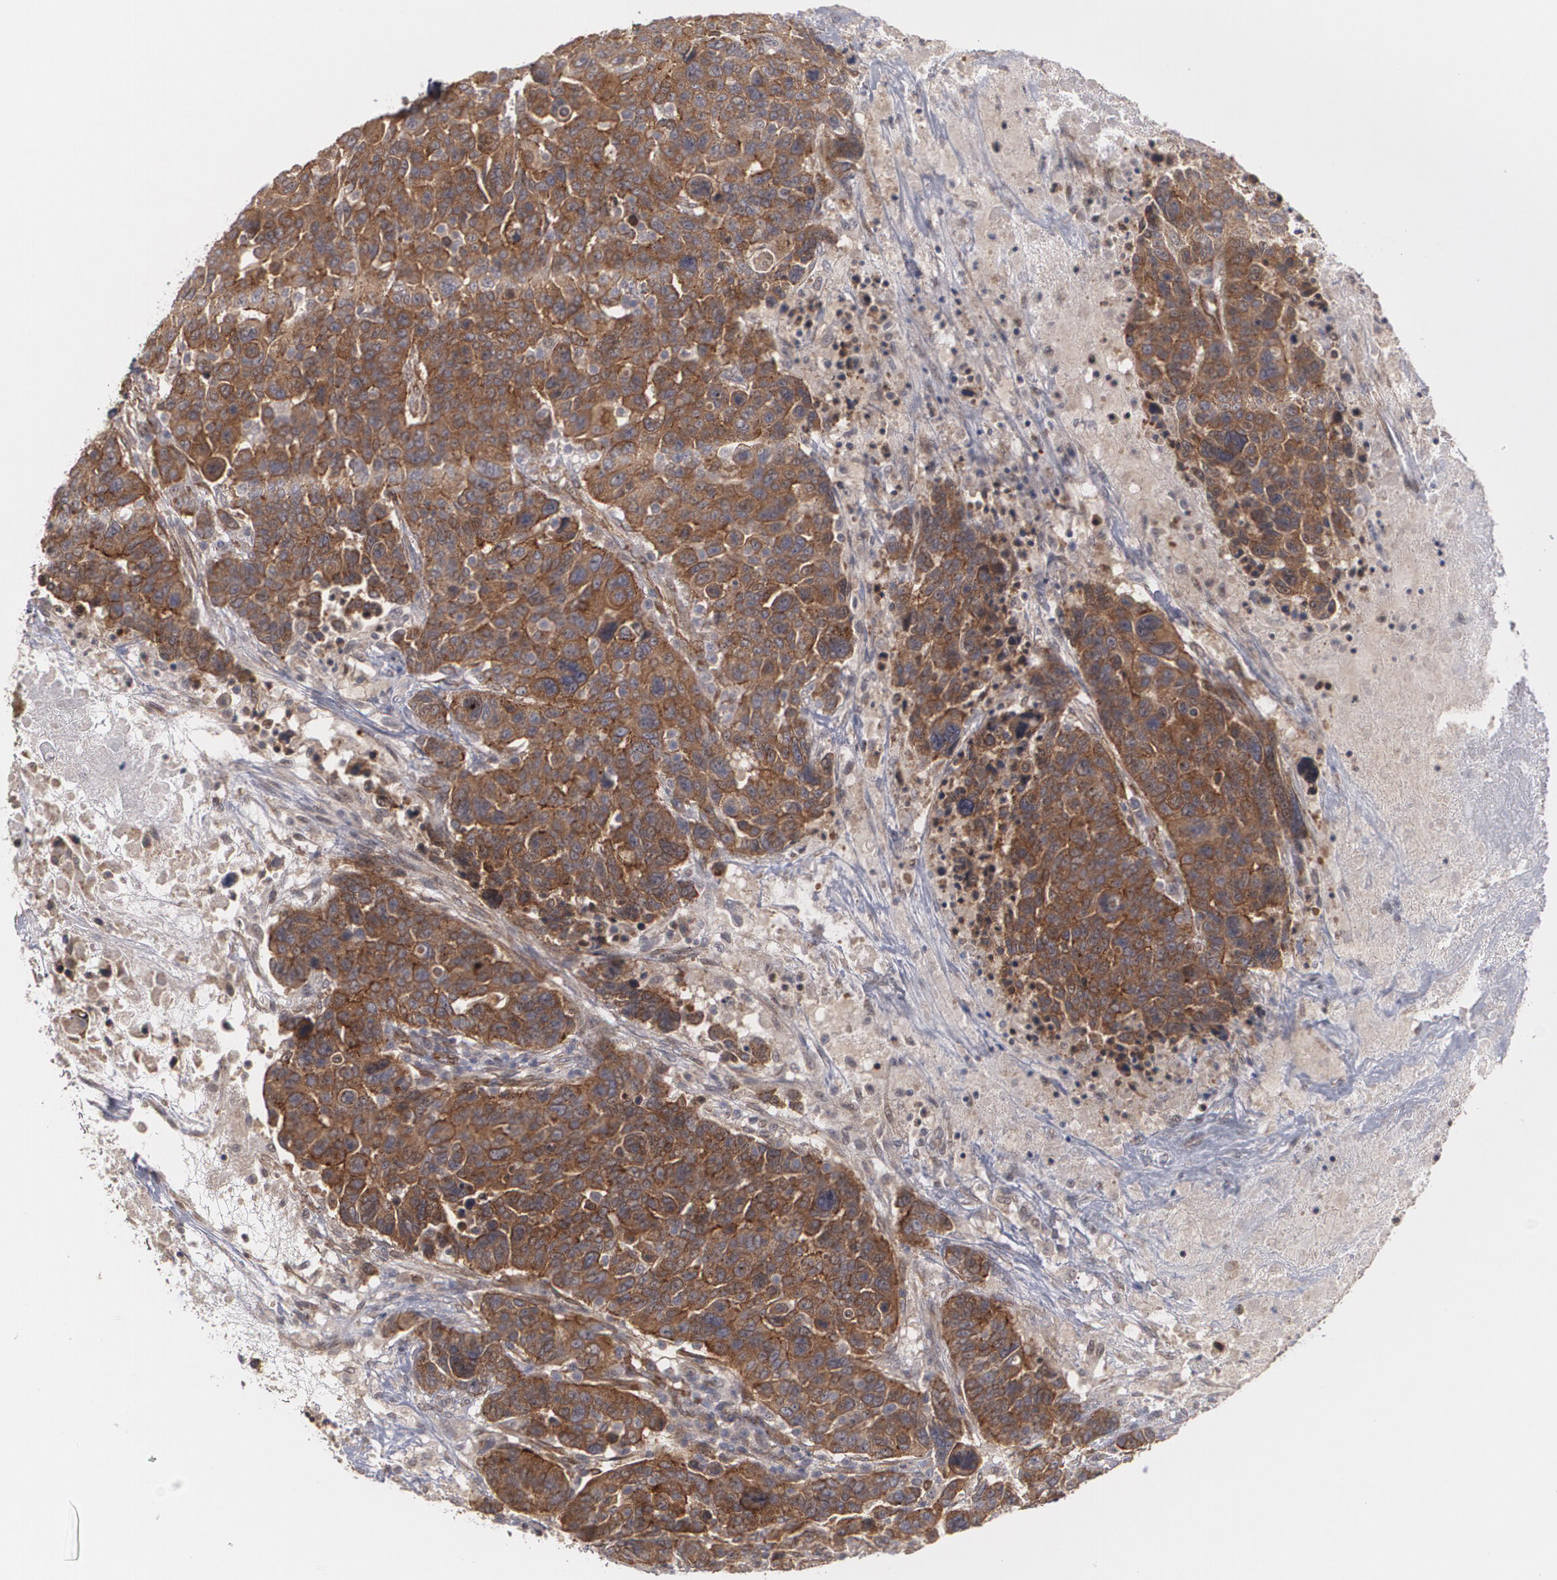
{"staining": {"intensity": "strong", "quantity": ">75%", "location": "cytoplasmic/membranous"}, "tissue": "breast cancer", "cell_type": "Tumor cells", "image_type": "cancer", "snomed": [{"axis": "morphology", "description": "Duct carcinoma"}, {"axis": "topography", "description": "Breast"}], "caption": "Immunohistochemical staining of human breast cancer shows high levels of strong cytoplasmic/membranous protein positivity in approximately >75% of tumor cells.", "gene": "TJP1", "patient": {"sex": "female", "age": 37}}